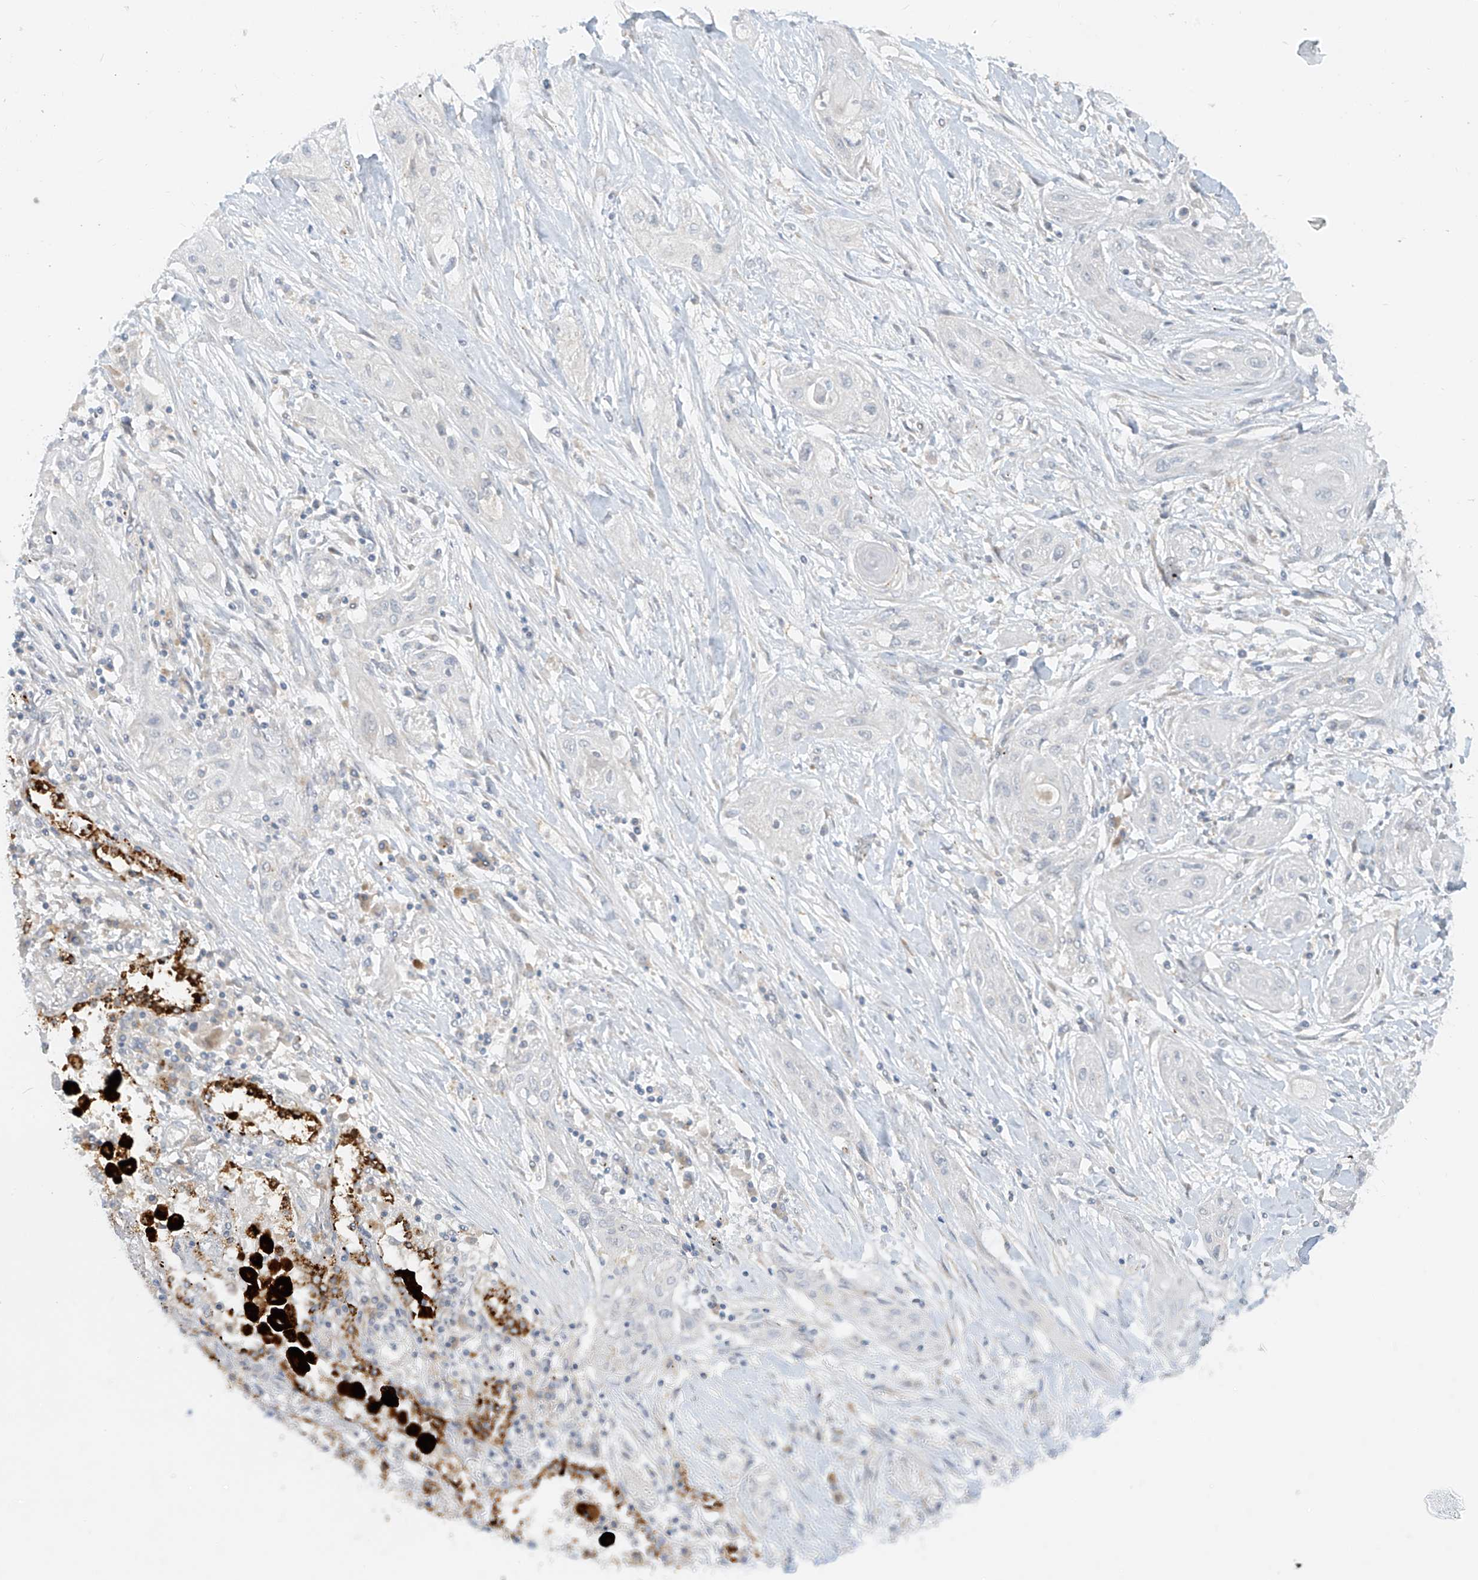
{"staining": {"intensity": "negative", "quantity": "none", "location": "none"}, "tissue": "lung cancer", "cell_type": "Tumor cells", "image_type": "cancer", "snomed": [{"axis": "morphology", "description": "Squamous cell carcinoma, NOS"}, {"axis": "topography", "description": "Lung"}], "caption": "The image demonstrates no staining of tumor cells in lung cancer (squamous cell carcinoma).", "gene": "C2orf42", "patient": {"sex": "female", "age": 47}}